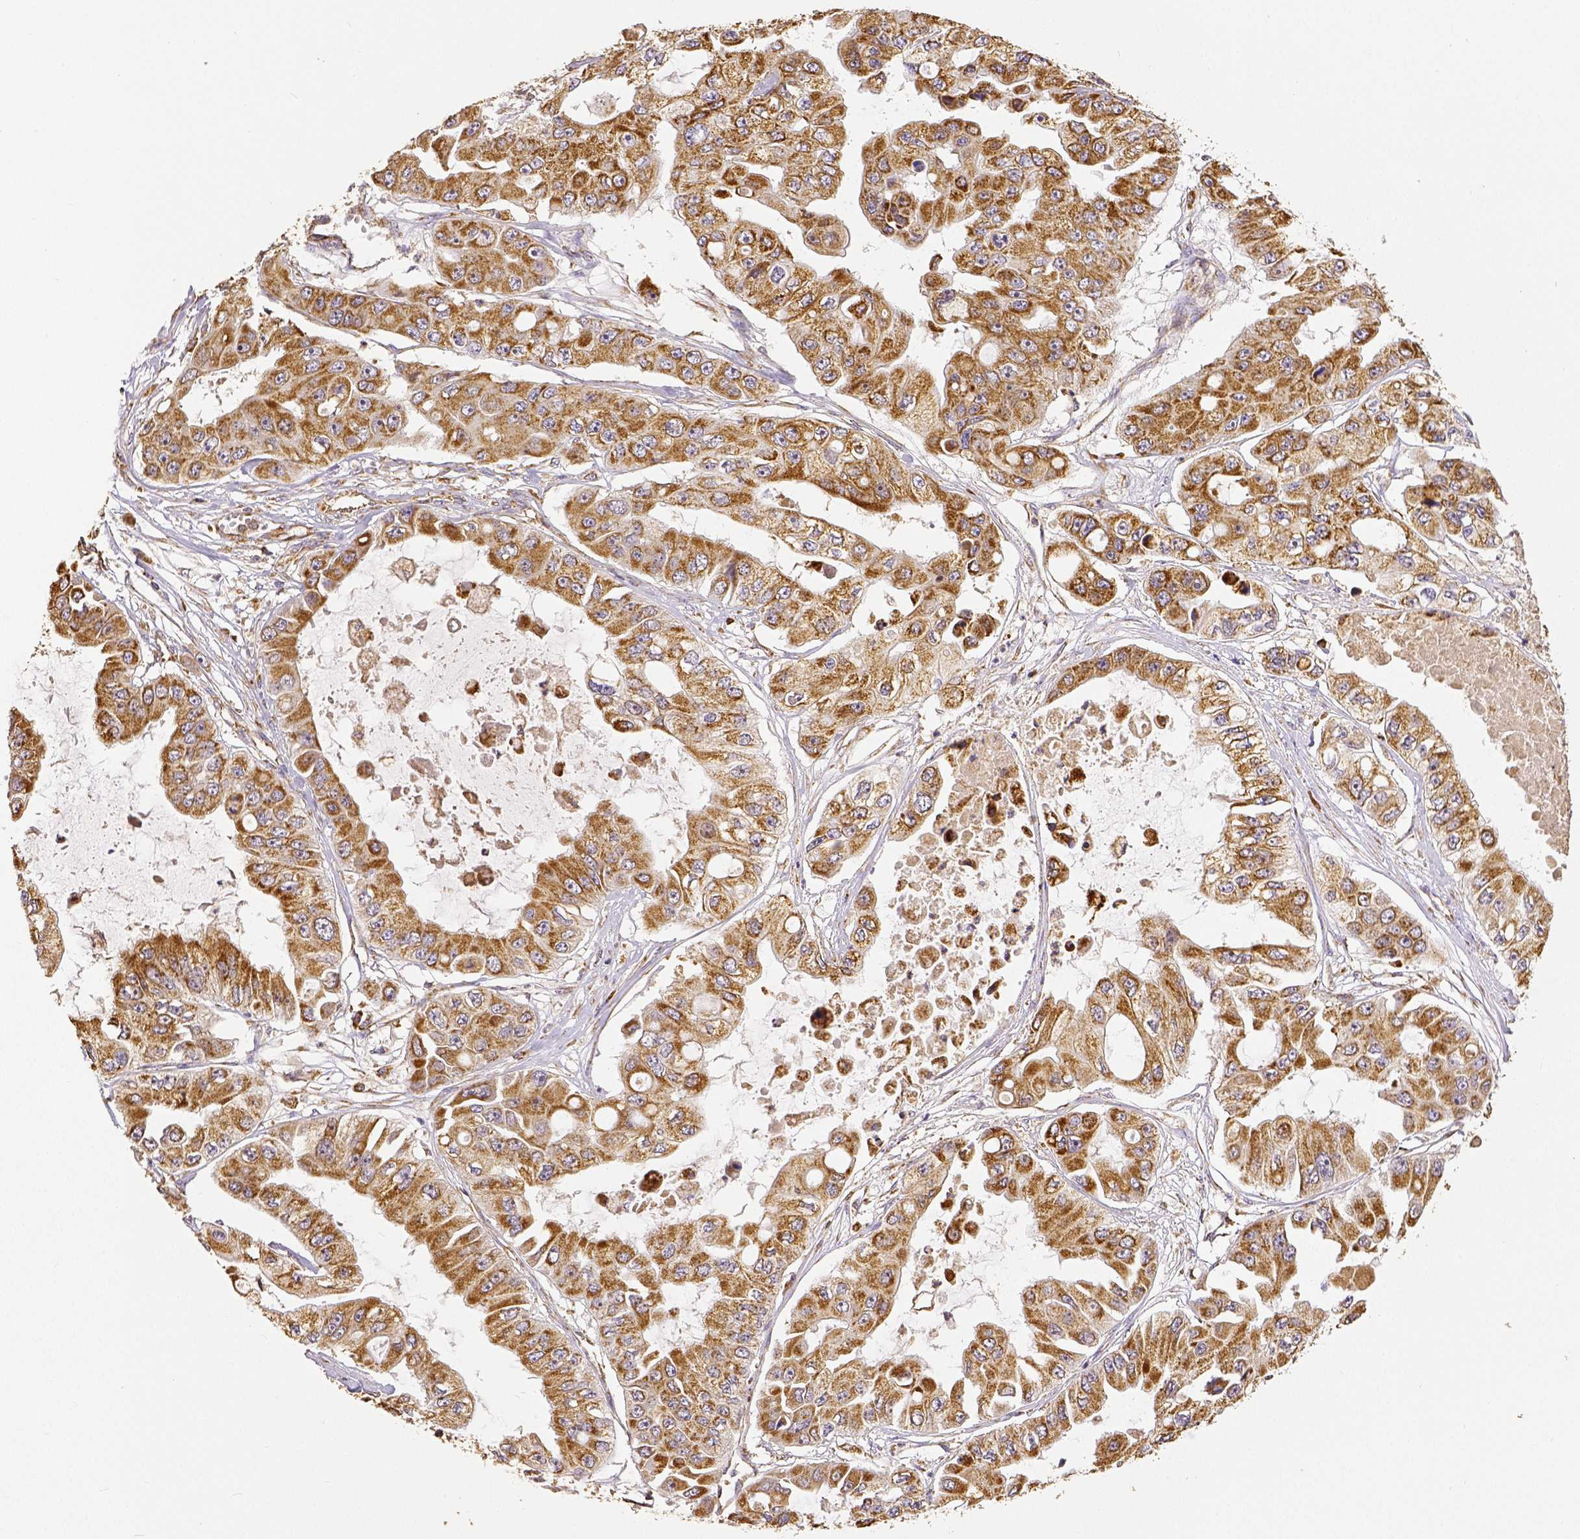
{"staining": {"intensity": "moderate", "quantity": ">75%", "location": "cytoplasmic/membranous"}, "tissue": "ovarian cancer", "cell_type": "Tumor cells", "image_type": "cancer", "snomed": [{"axis": "morphology", "description": "Cystadenocarcinoma, serous, NOS"}, {"axis": "topography", "description": "Ovary"}], "caption": "Ovarian serous cystadenocarcinoma stained with a brown dye exhibits moderate cytoplasmic/membranous positive staining in about >75% of tumor cells.", "gene": "SDHB", "patient": {"sex": "female", "age": 56}}